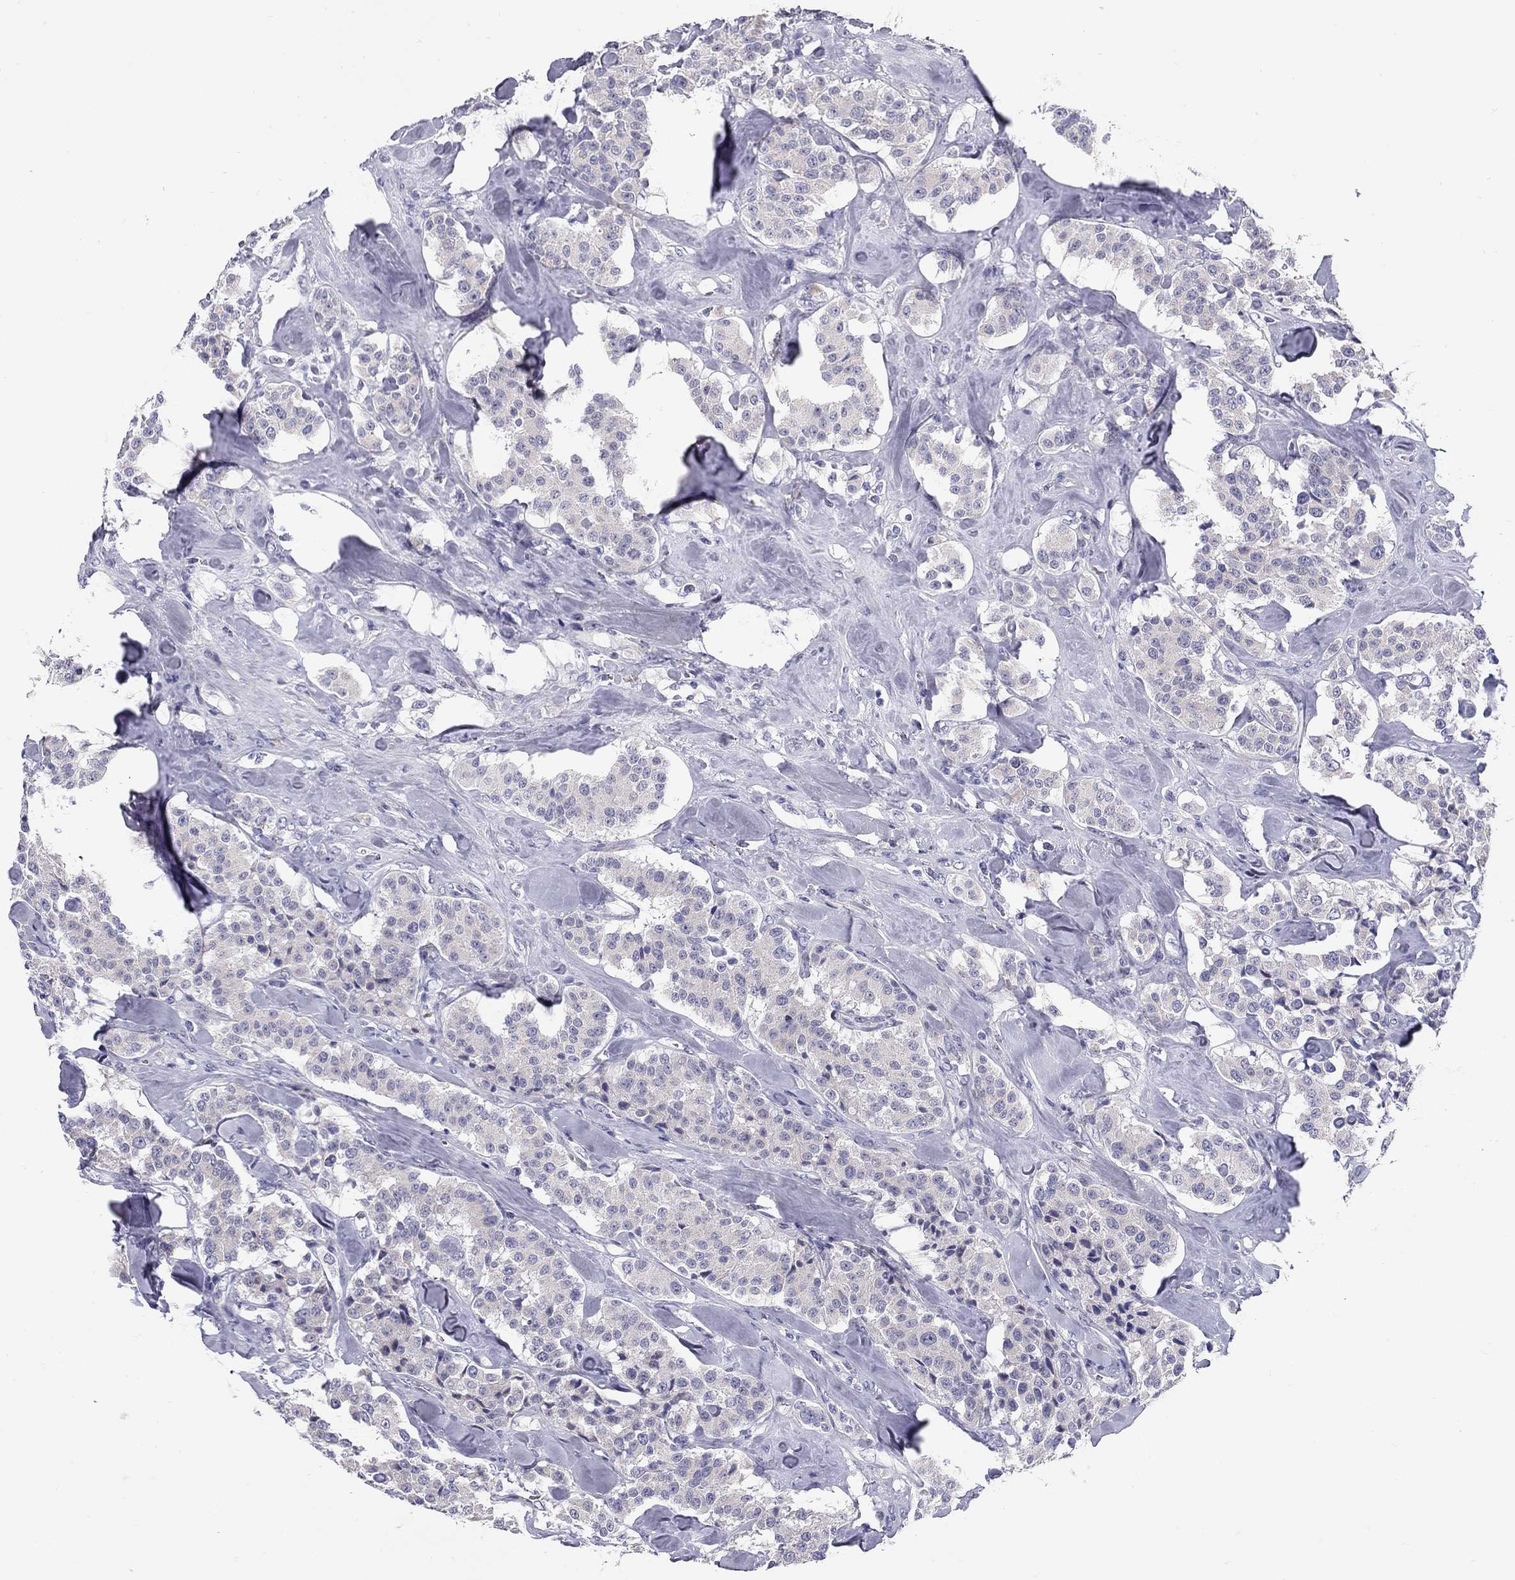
{"staining": {"intensity": "negative", "quantity": "none", "location": "none"}, "tissue": "carcinoid", "cell_type": "Tumor cells", "image_type": "cancer", "snomed": [{"axis": "morphology", "description": "Carcinoid, malignant, NOS"}, {"axis": "topography", "description": "Pancreas"}], "caption": "This is an immunohistochemistry (IHC) photomicrograph of carcinoid. There is no staining in tumor cells.", "gene": "C8orf88", "patient": {"sex": "male", "age": 41}}